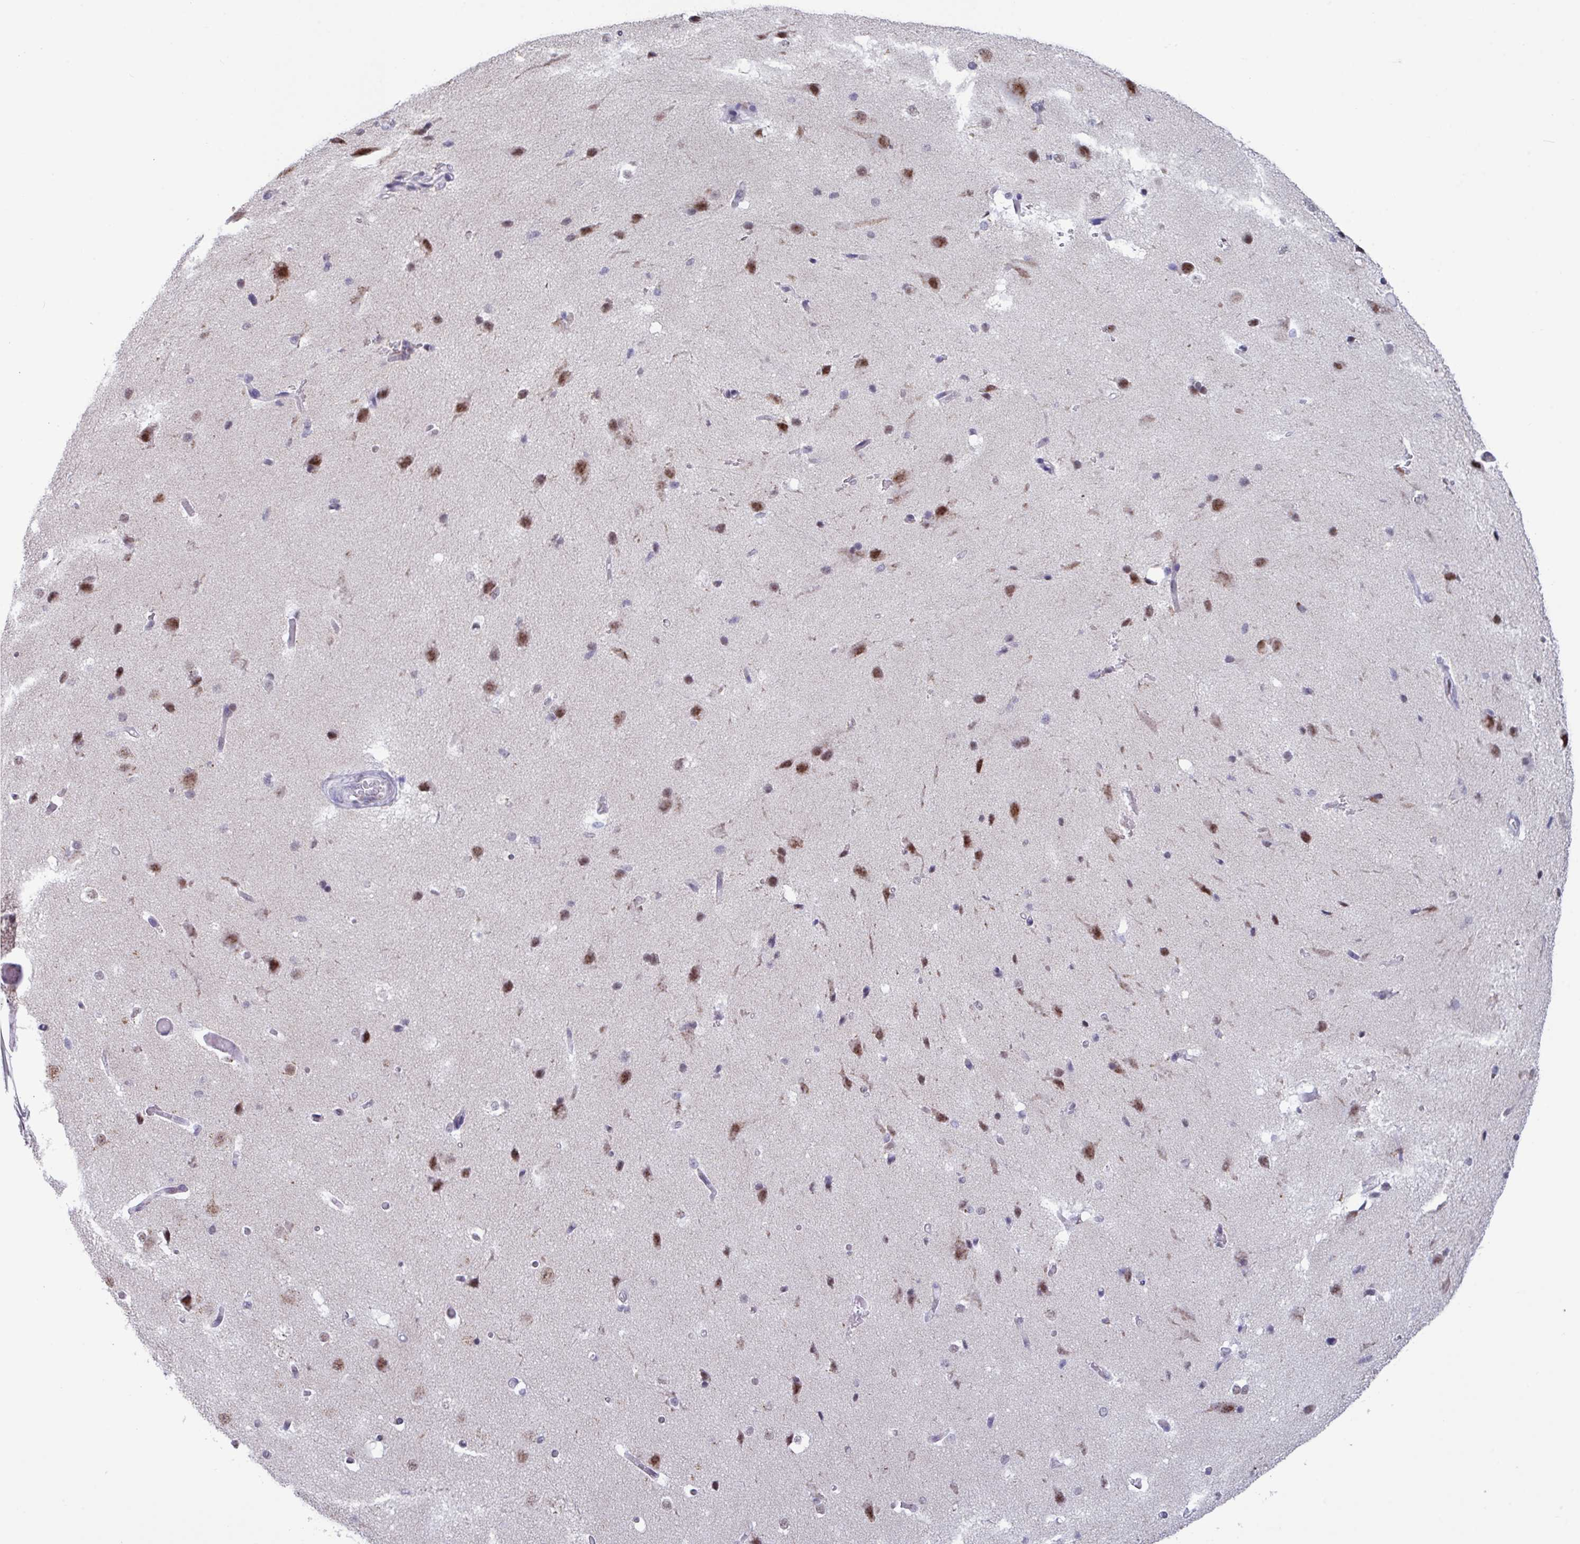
{"staining": {"intensity": "negative", "quantity": "none", "location": "none"}, "tissue": "cerebral cortex", "cell_type": "Endothelial cells", "image_type": "normal", "snomed": [{"axis": "morphology", "description": "Normal tissue, NOS"}, {"axis": "morphology", "description": "Inflammation, NOS"}, {"axis": "topography", "description": "Cerebral cortex"}], "caption": "Immunohistochemistry micrograph of unremarkable cerebral cortex stained for a protein (brown), which exhibits no staining in endothelial cells.", "gene": "PUF60", "patient": {"sex": "male", "age": 6}}